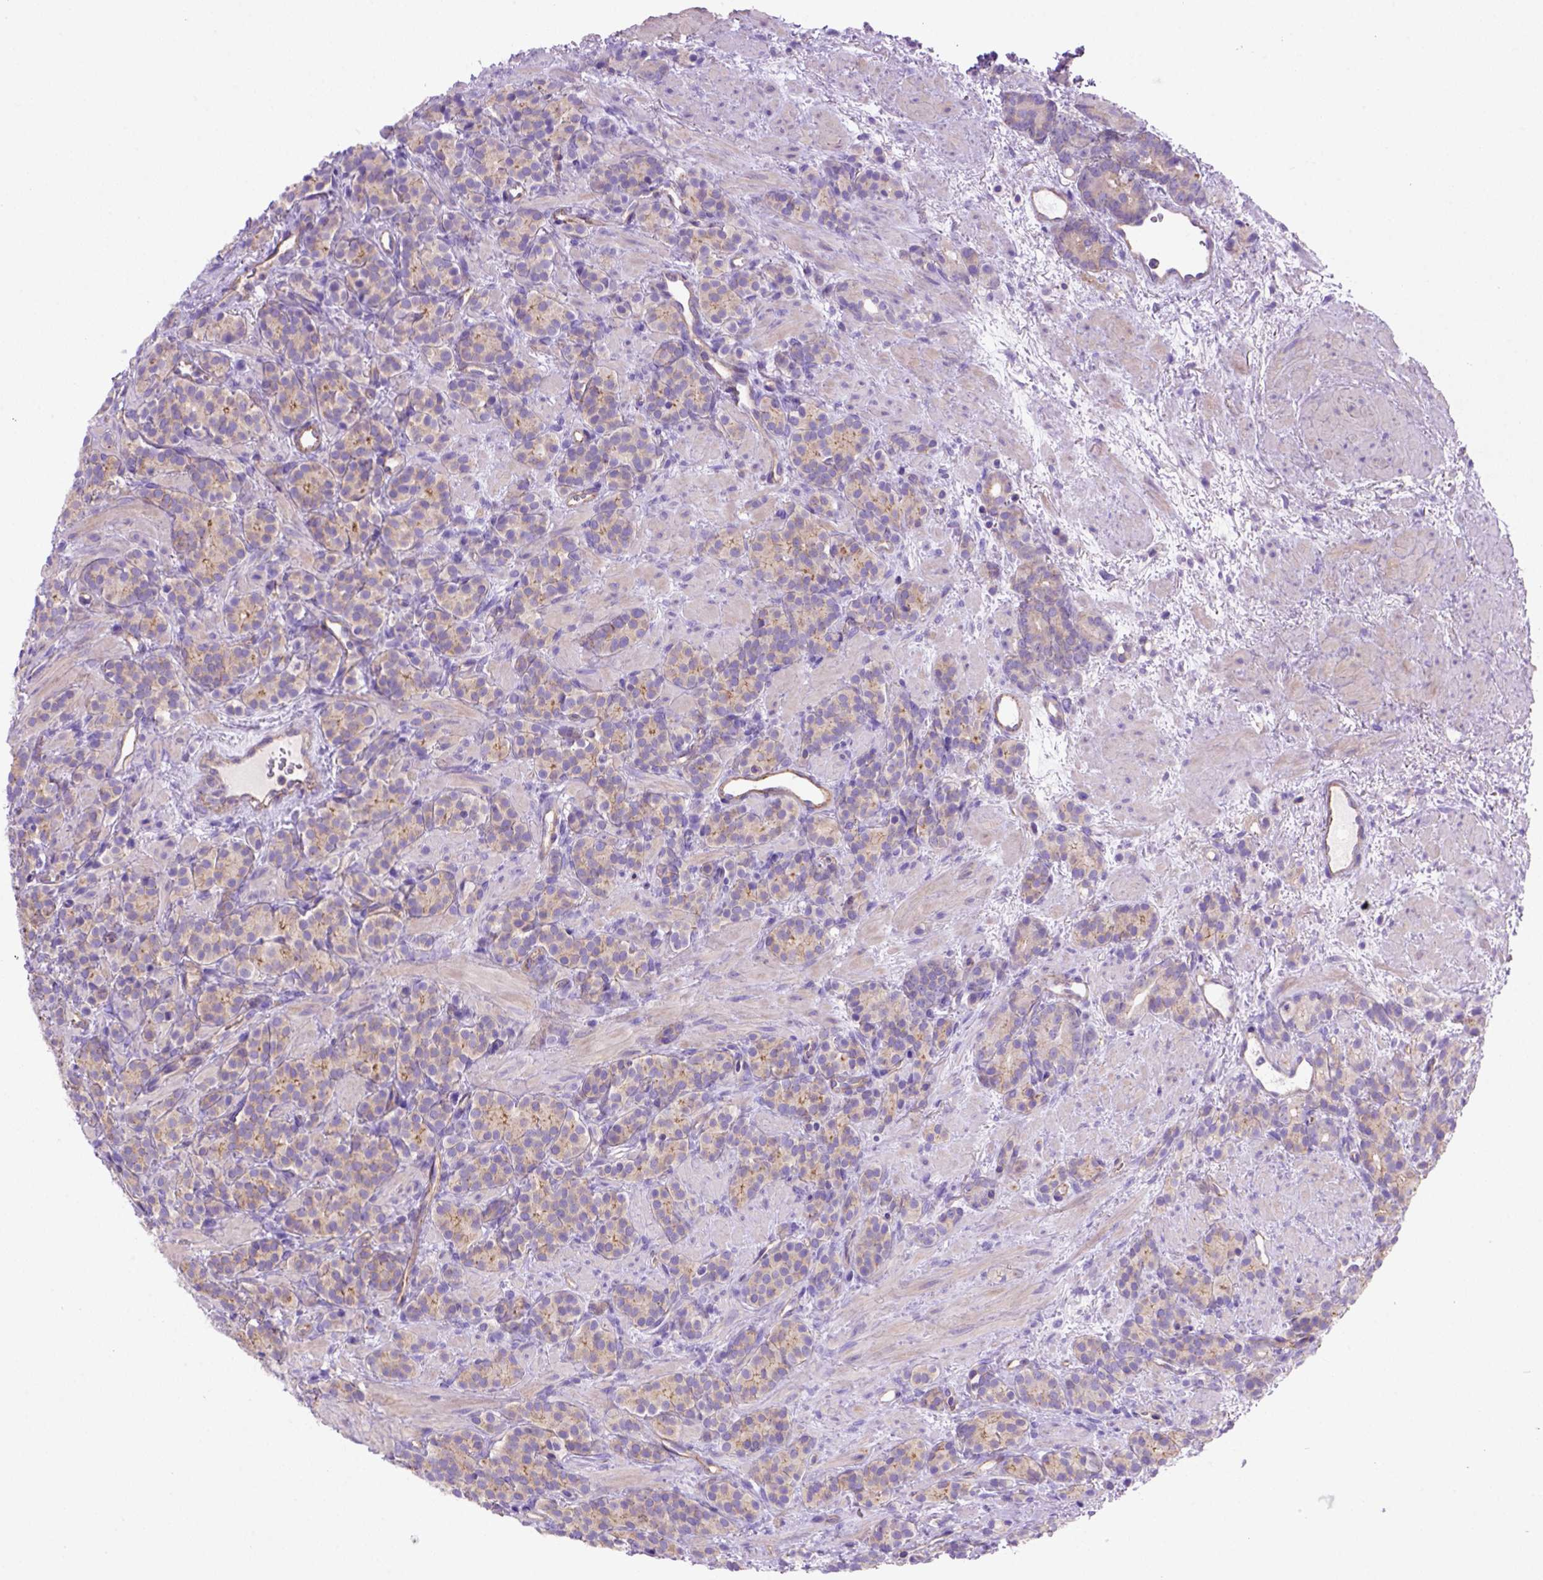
{"staining": {"intensity": "moderate", "quantity": ">75%", "location": "cytoplasmic/membranous"}, "tissue": "prostate cancer", "cell_type": "Tumor cells", "image_type": "cancer", "snomed": [{"axis": "morphology", "description": "Adenocarcinoma, High grade"}, {"axis": "topography", "description": "Prostate"}], "caption": "Prostate cancer (adenocarcinoma (high-grade)) tissue reveals moderate cytoplasmic/membranous staining in approximately >75% of tumor cells, visualized by immunohistochemistry.", "gene": "PEX12", "patient": {"sex": "male", "age": 84}}